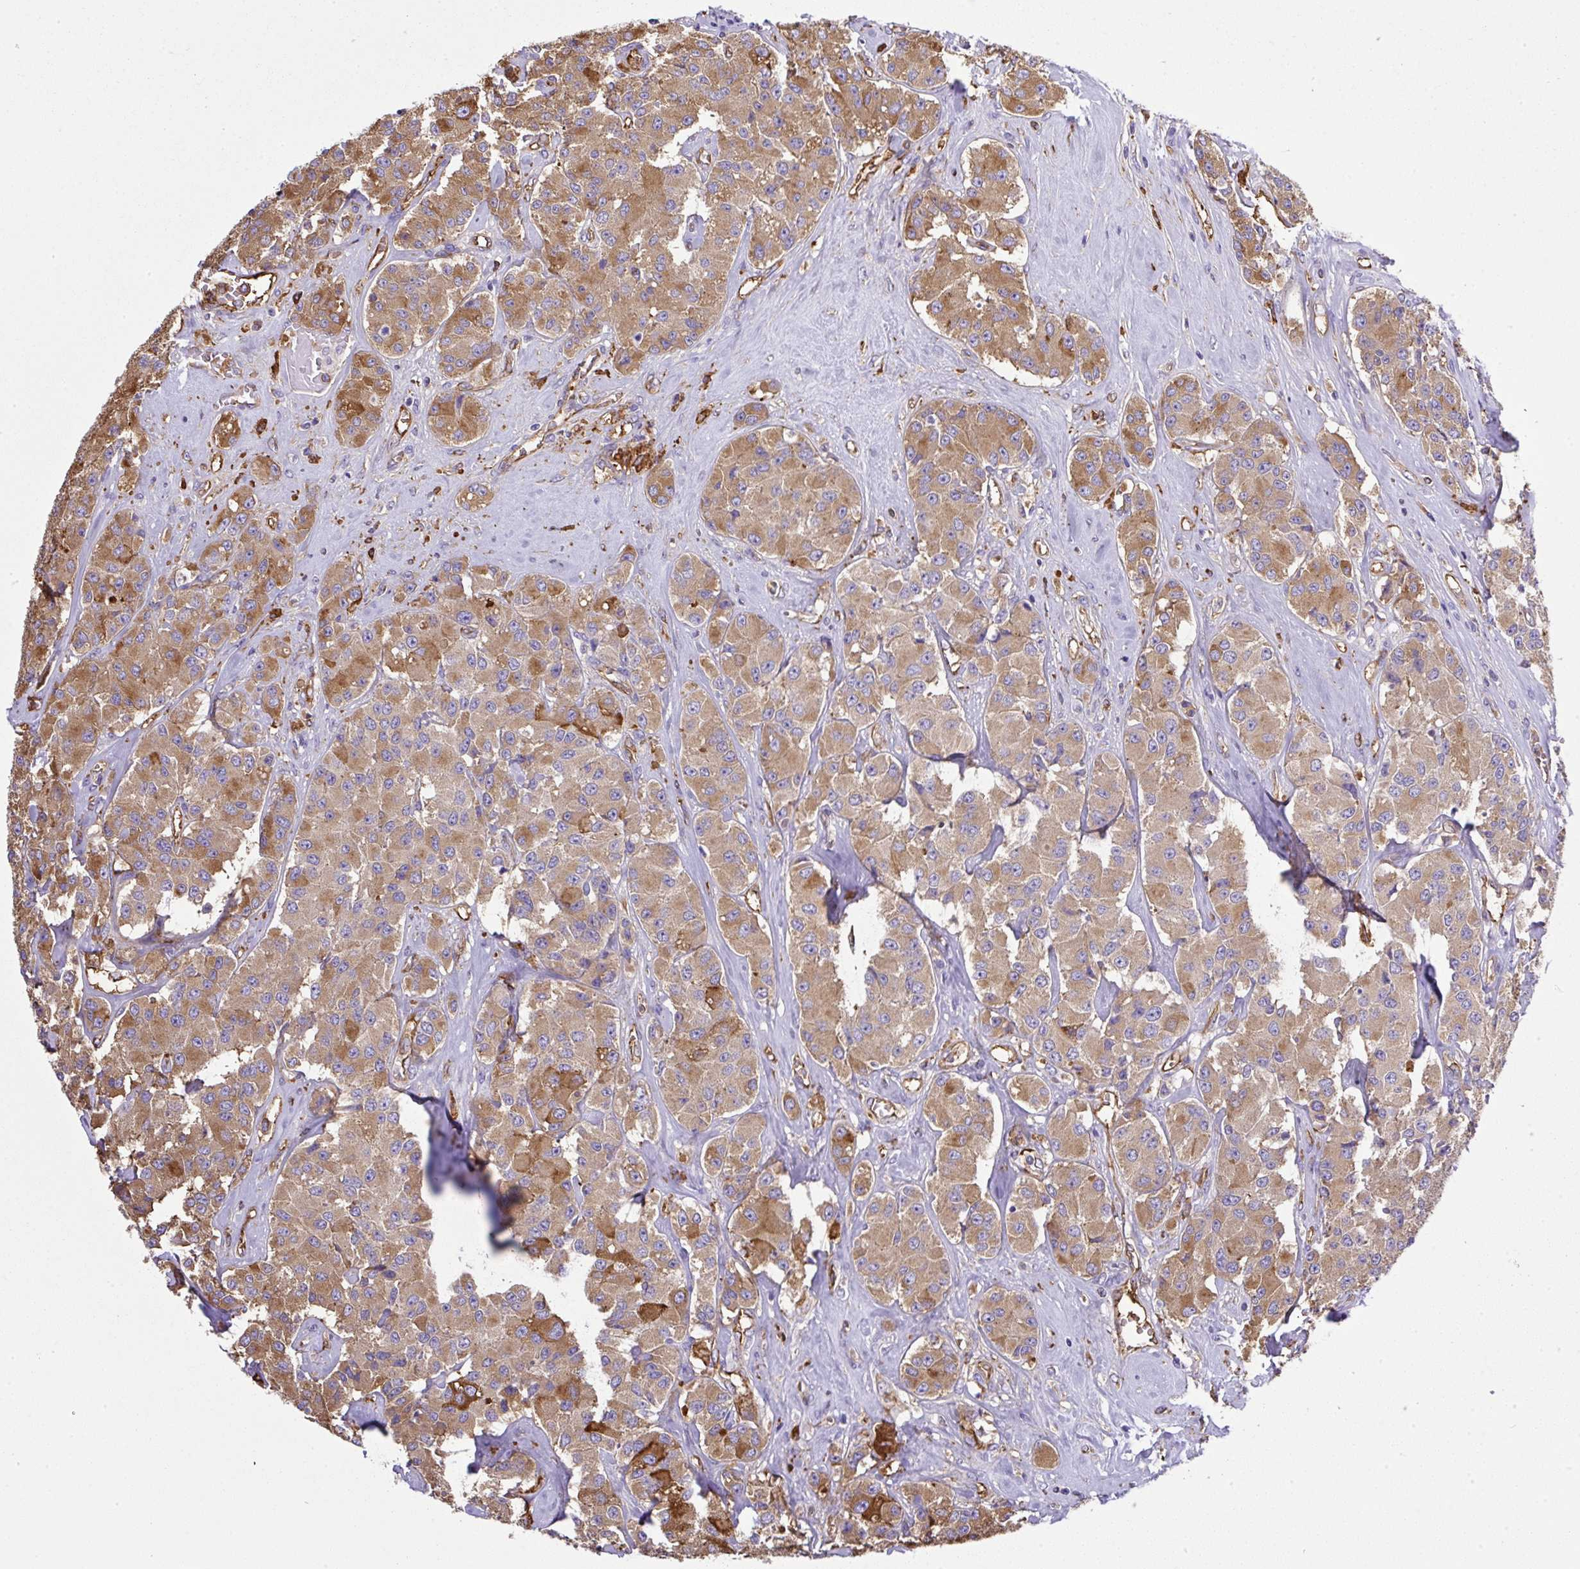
{"staining": {"intensity": "moderate", "quantity": ">75%", "location": "cytoplasmic/membranous"}, "tissue": "carcinoid", "cell_type": "Tumor cells", "image_type": "cancer", "snomed": [{"axis": "morphology", "description": "Carcinoid, malignant, NOS"}, {"axis": "topography", "description": "Pancreas"}], "caption": "Human carcinoid (malignant) stained with a protein marker reveals moderate staining in tumor cells.", "gene": "MAGEB5", "patient": {"sex": "male", "age": 41}}